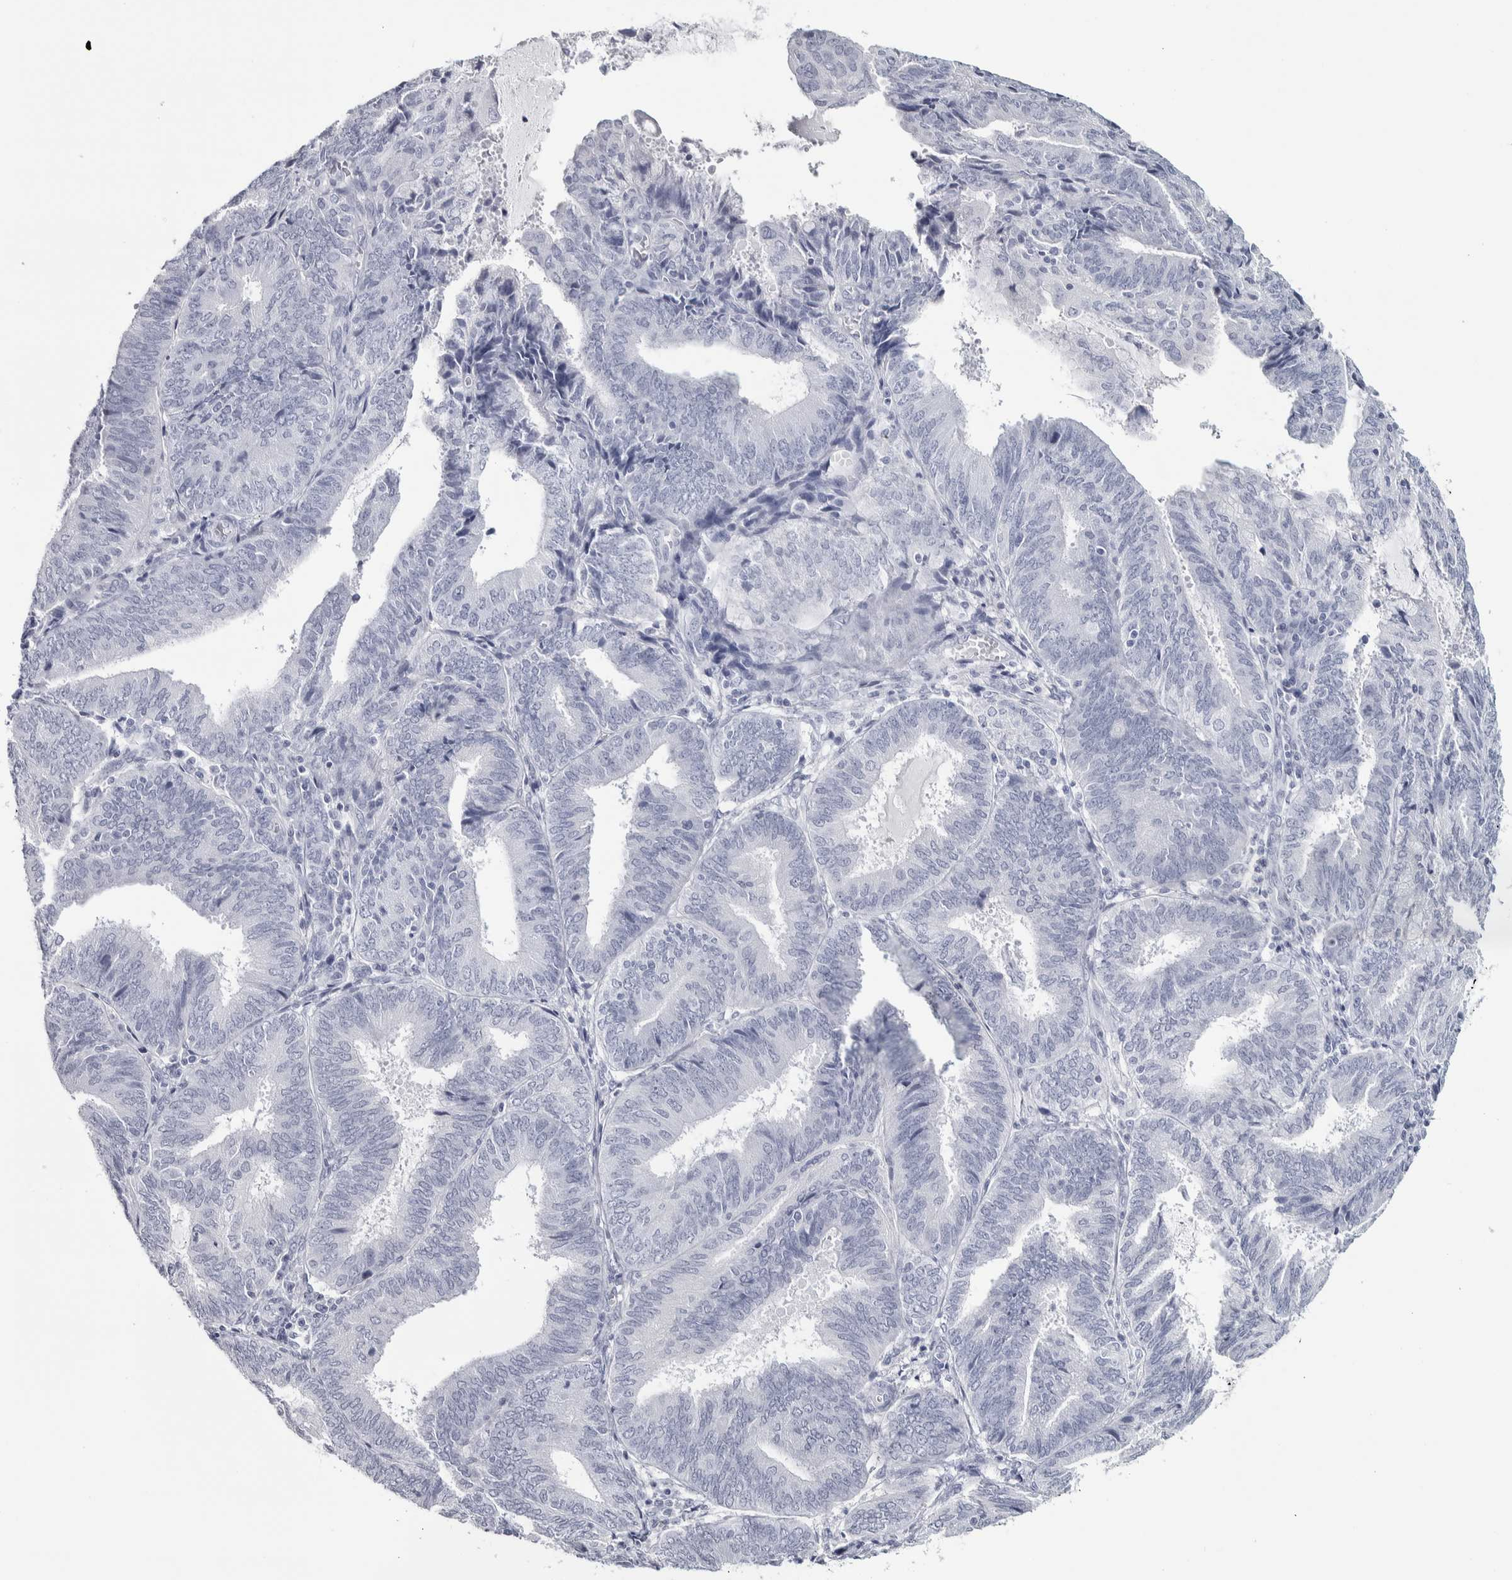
{"staining": {"intensity": "negative", "quantity": "none", "location": "none"}, "tissue": "endometrial cancer", "cell_type": "Tumor cells", "image_type": "cancer", "snomed": [{"axis": "morphology", "description": "Adenocarcinoma, NOS"}, {"axis": "topography", "description": "Endometrium"}], "caption": "A photomicrograph of human endometrial cancer (adenocarcinoma) is negative for staining in tumor cells.", "gene": "NECAB1", "patient": {"sex": "female", "age": 81}}